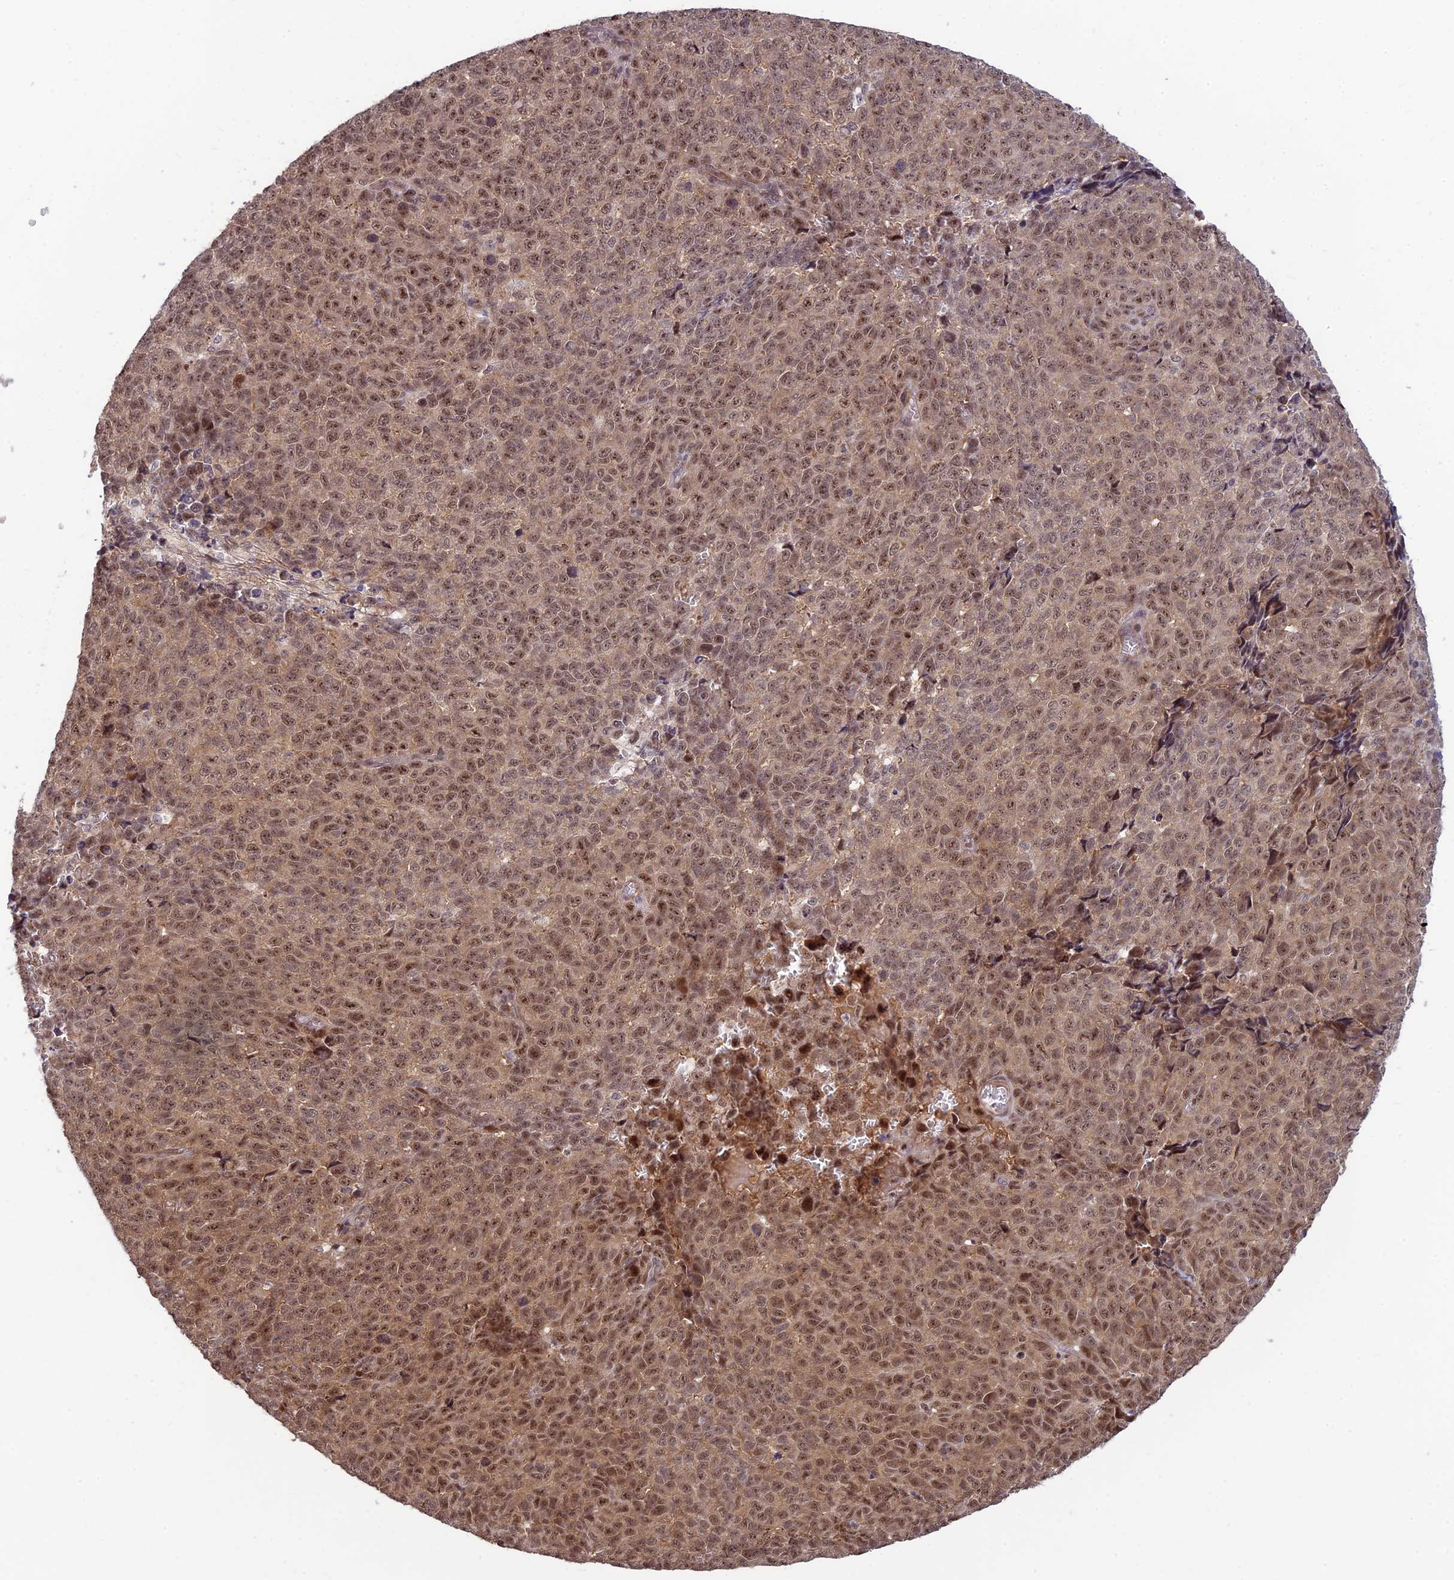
{"staining": {"intensity": "moderate", "quantity": ">75%", "location": "nuclear"}, "tissue": "melanoma", "cell_type": "Tumor cells", "image_type": "cancer", "snomed": [{"axis": "morphology", "description": "Malignant melanoma, NOS"}, {"axis": "topography", "description": "Nose, NOS"}], "caption": "DAB (3,3'-diaminobenzidine) immunohistochemical staining of human malignant melanoma demonstrates moderate nuclear protein positivity in about >75% of tumor cells.", "gene": "ASPDH", "patient": {"sex": "female", "age": 48}}